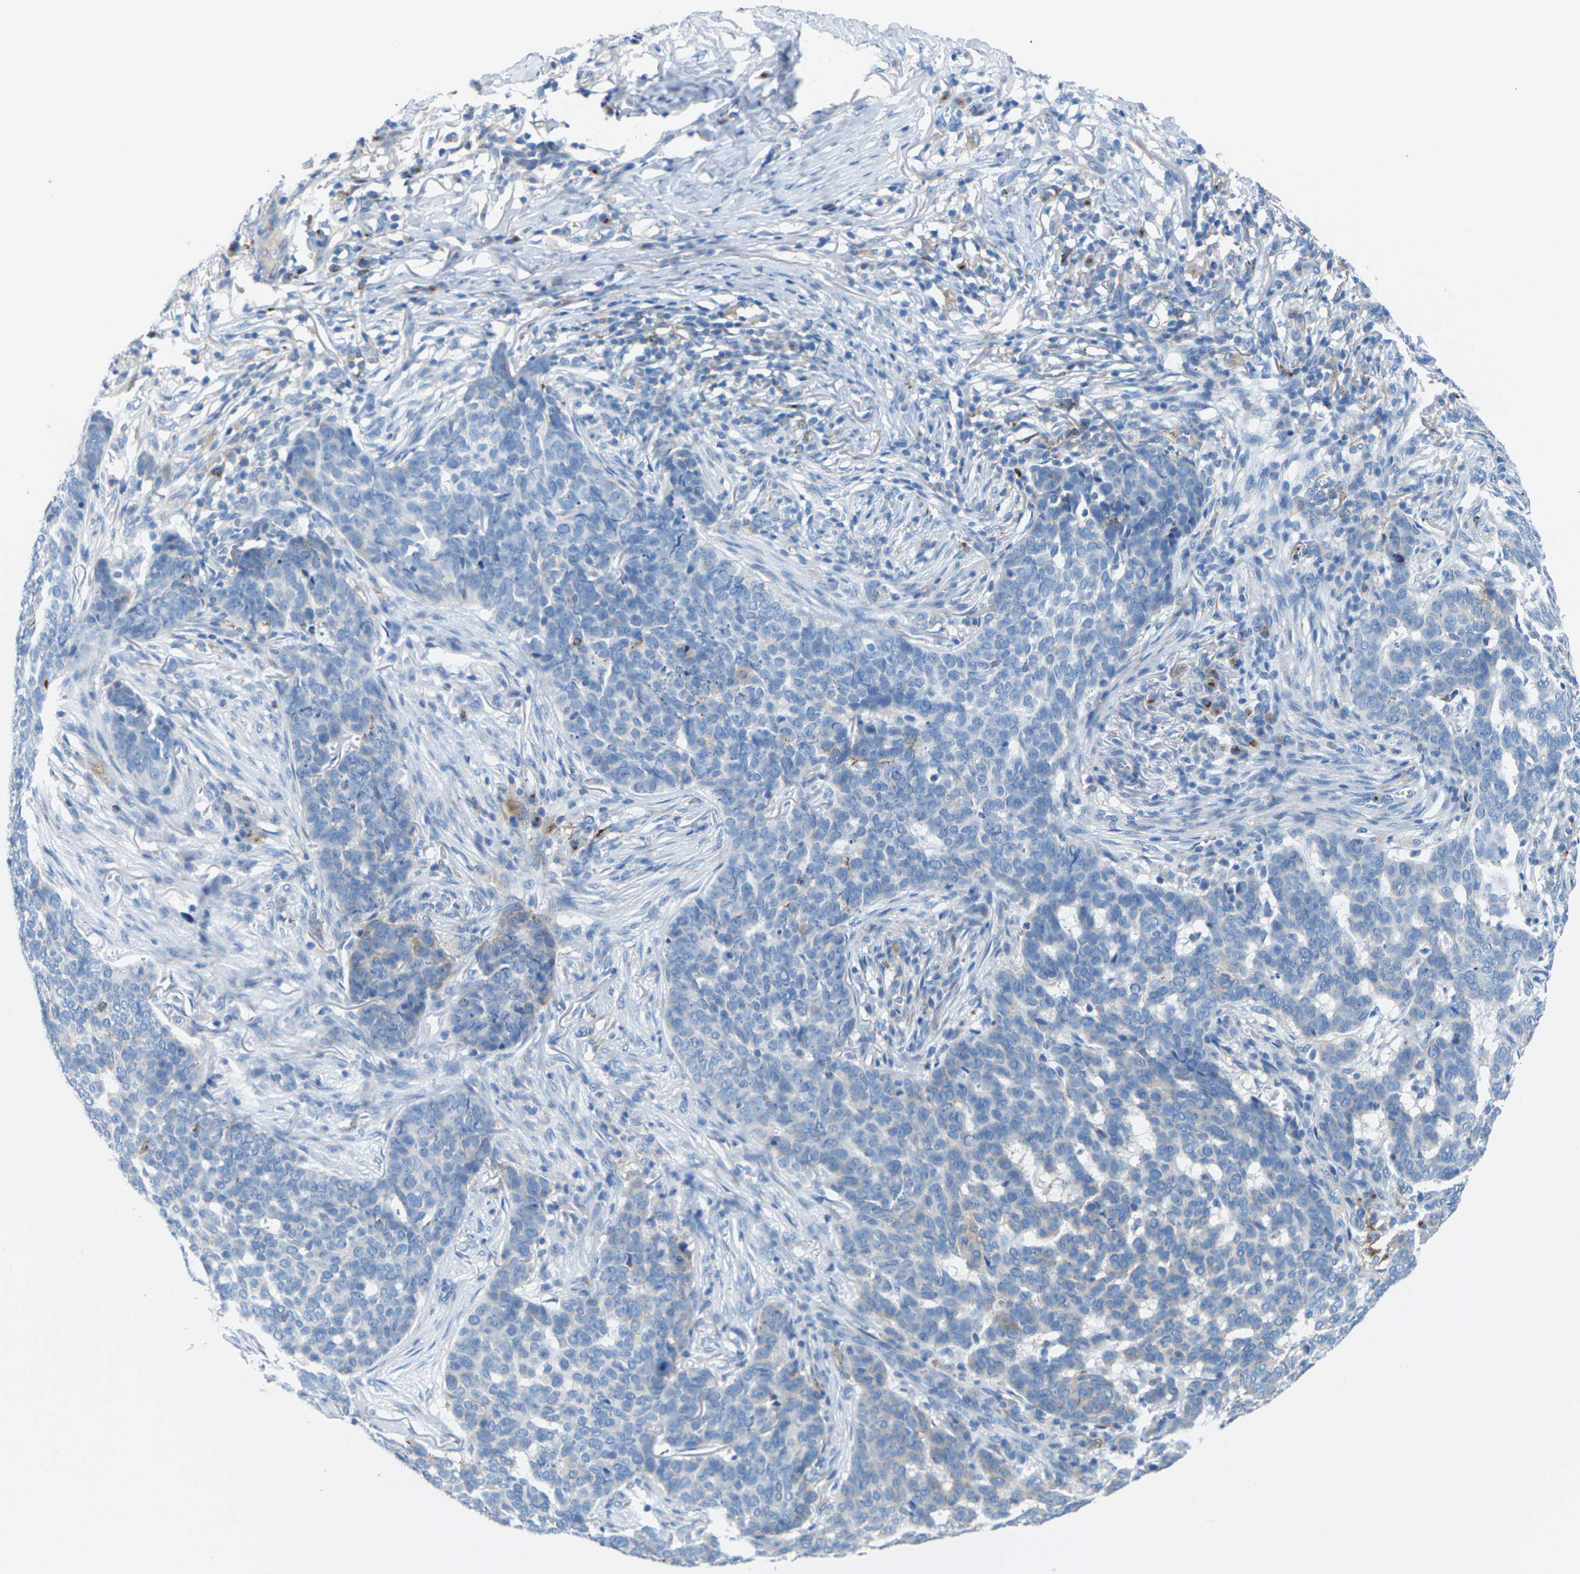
{"staining": {"intensity": "negative", "quantity": "none", "location": "none"}, "tissue": "skin cancer", "cell_type": "Tumor cells", "image_type": "cancer", "snomed": [{"axis": "morphology", "description": "Basal cell carcinoma"}, {"axis": "topography", "description": "Skin"}], "caption": "Tumor cells are negative for protein expression in human skin cancer.", "gene": "SYNGR2", "patient": {"sex": "male", "age": 85}}